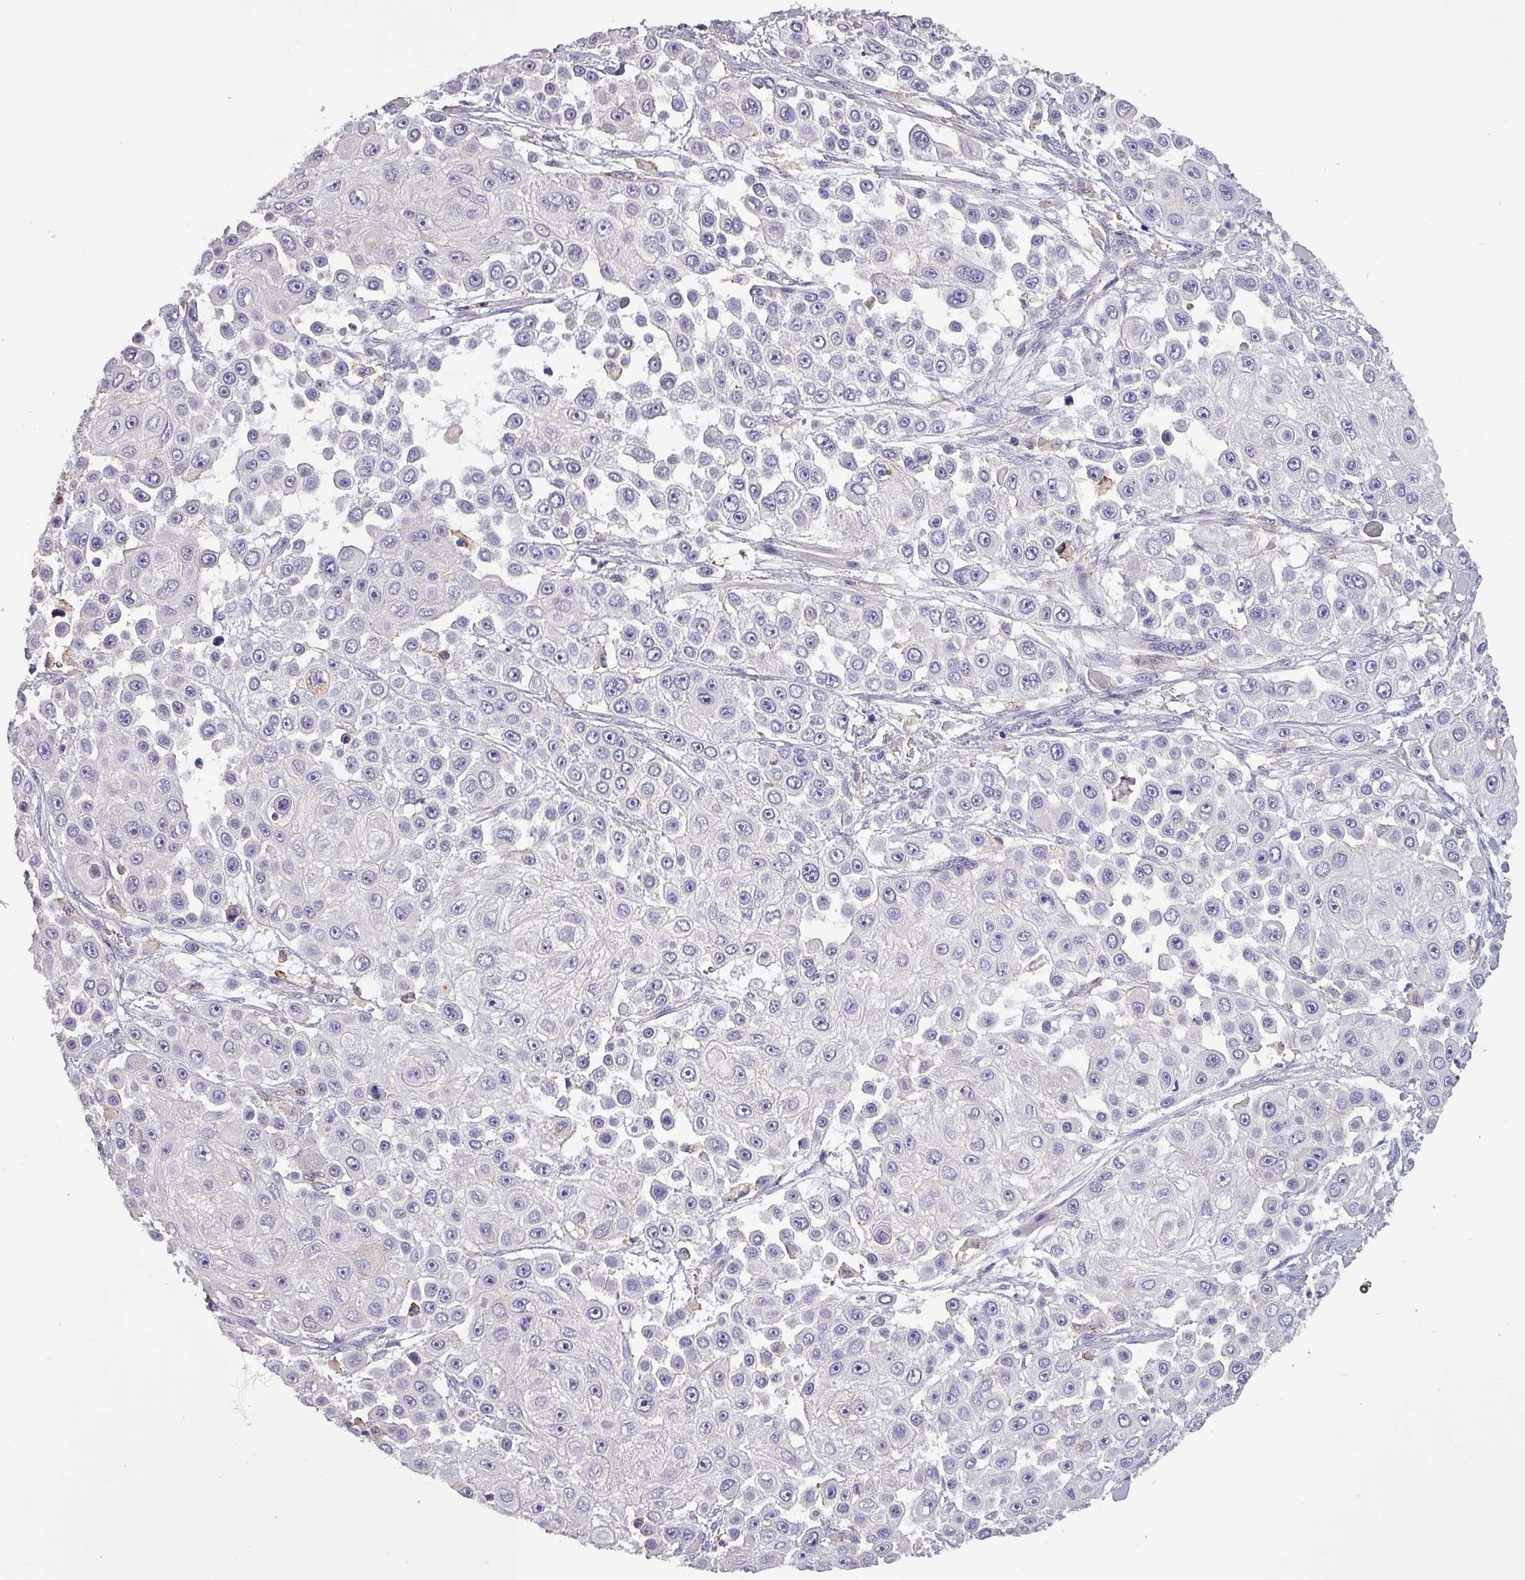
{"staining": {"intensity": "negative", "quantity": "none", "location": "none"}, "tissue": "skin cancer", "cell_type": "Tumor cells", "image_type": "cancer", "snomed": [{"axis": "morphology", "description": "Squamous cell carcinoma, NOS"}, {"axis": "topography", "description": "Skin"}], "caption": "A histopathology image of skin cancer (squamous cell carcinoma) stained for a protein reveals no brown staining in tumor cells.", "gene": "HTRA4", "patient": {"sex": "male", "age": 67}}